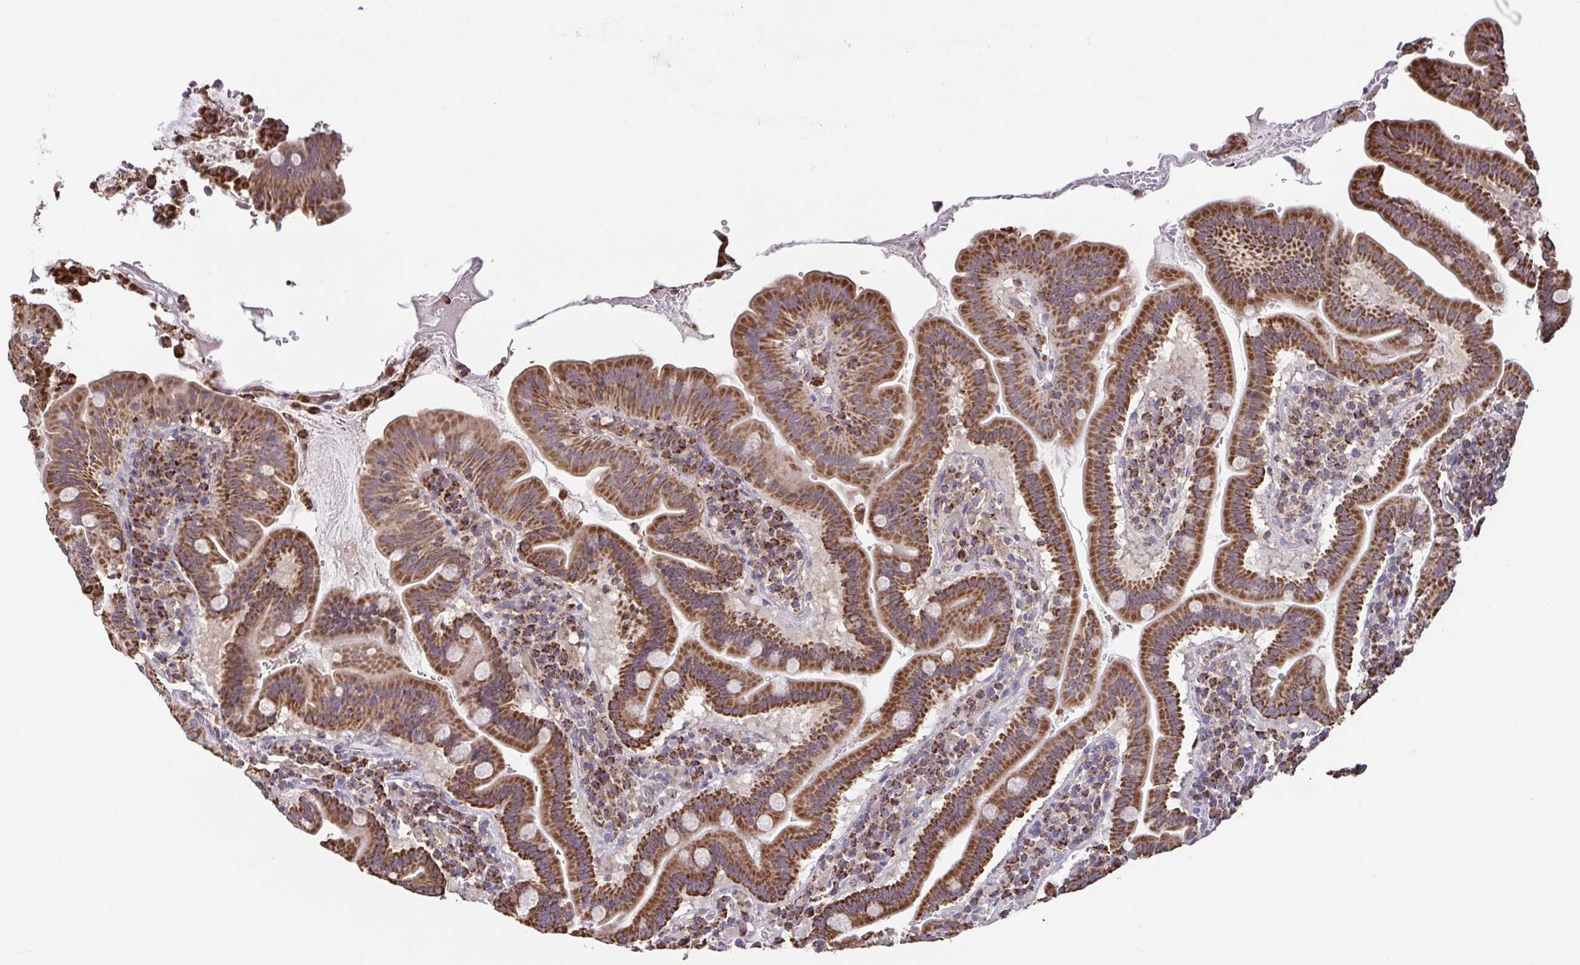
{"staining": {"intensity": "strong", "quantity": ">75%", "location": "cytoplasmic/membranous"}, "tissue": "small intestine", "cell_type": "Glandular cells", "image_type": "normal", "snomed": [{"axis": "morphology", "description": "Normal tissue, NOS"}, {"axis": "topography", "description": "Small intestine"}], "caption": "Immunohistochemical staining of unremarkable human small intestine demonstrates high levels of strong cytoplasmic/membranous staining in about >75% of glandular cells.", "gene": "DIP2B", "patient": {"sex": "male", "age": 26}}